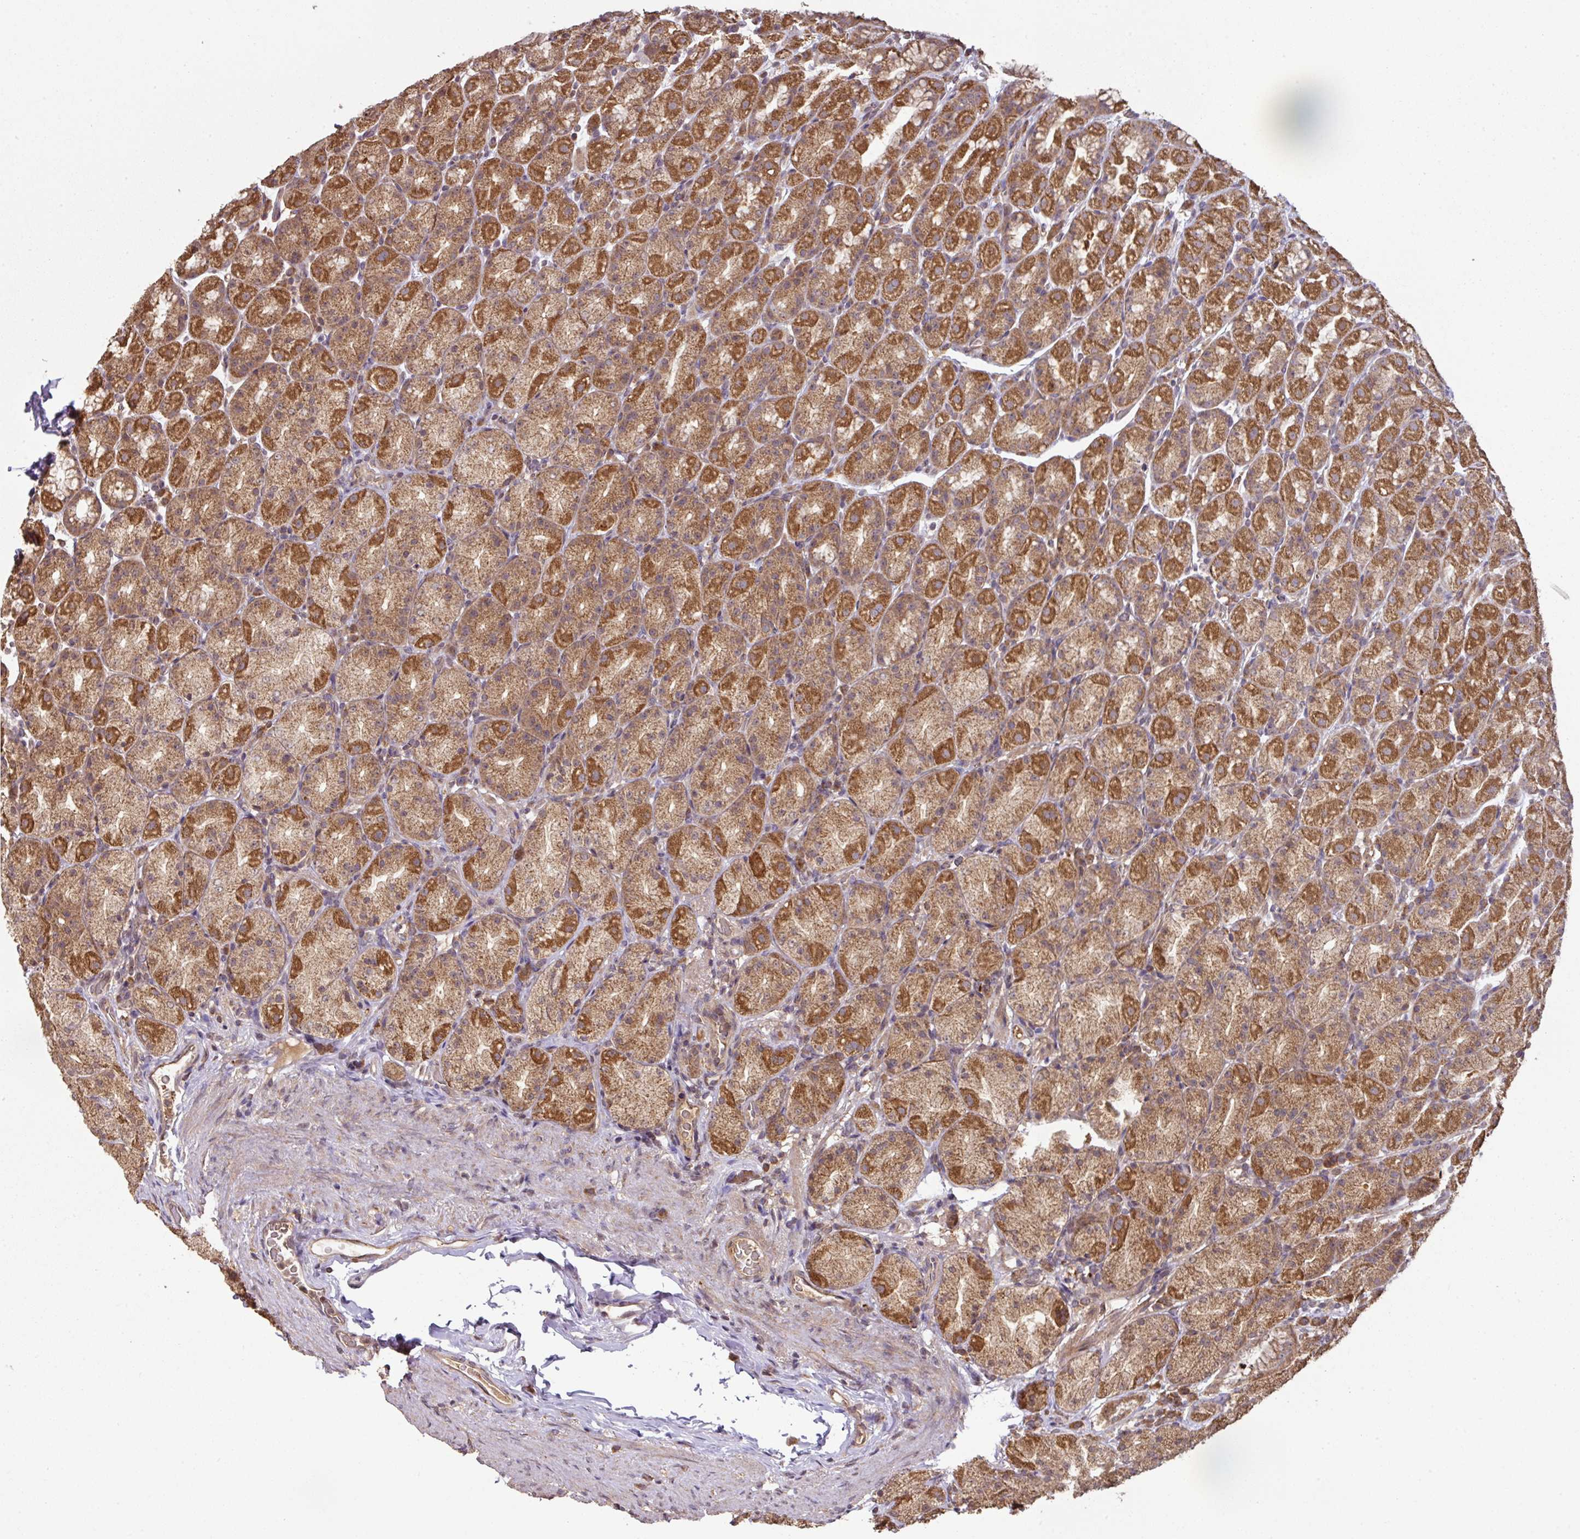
{"staining": {"intensity": "strong", "quantity": ">75%", "location": "cytoplasmic/membranous"}, "tissue": "stomach", "cell_type": "Glandular cells", "image_type": "normal", "snomed": [{"axis": "morphology", "description": "Normal tissue, NOS"}, {"axis": "topography", "description": "Stomach, upper"}, {"axis": "topography", "description": "Stomach"}], "caption": "This micrograph demonstrates IHC staining of benign human stomach, with high strong cytoplasmic/membranous staining in about >75% of glandular cells.", "gene": "MRRF", "patient": {"sex": "male", "age": 68}}